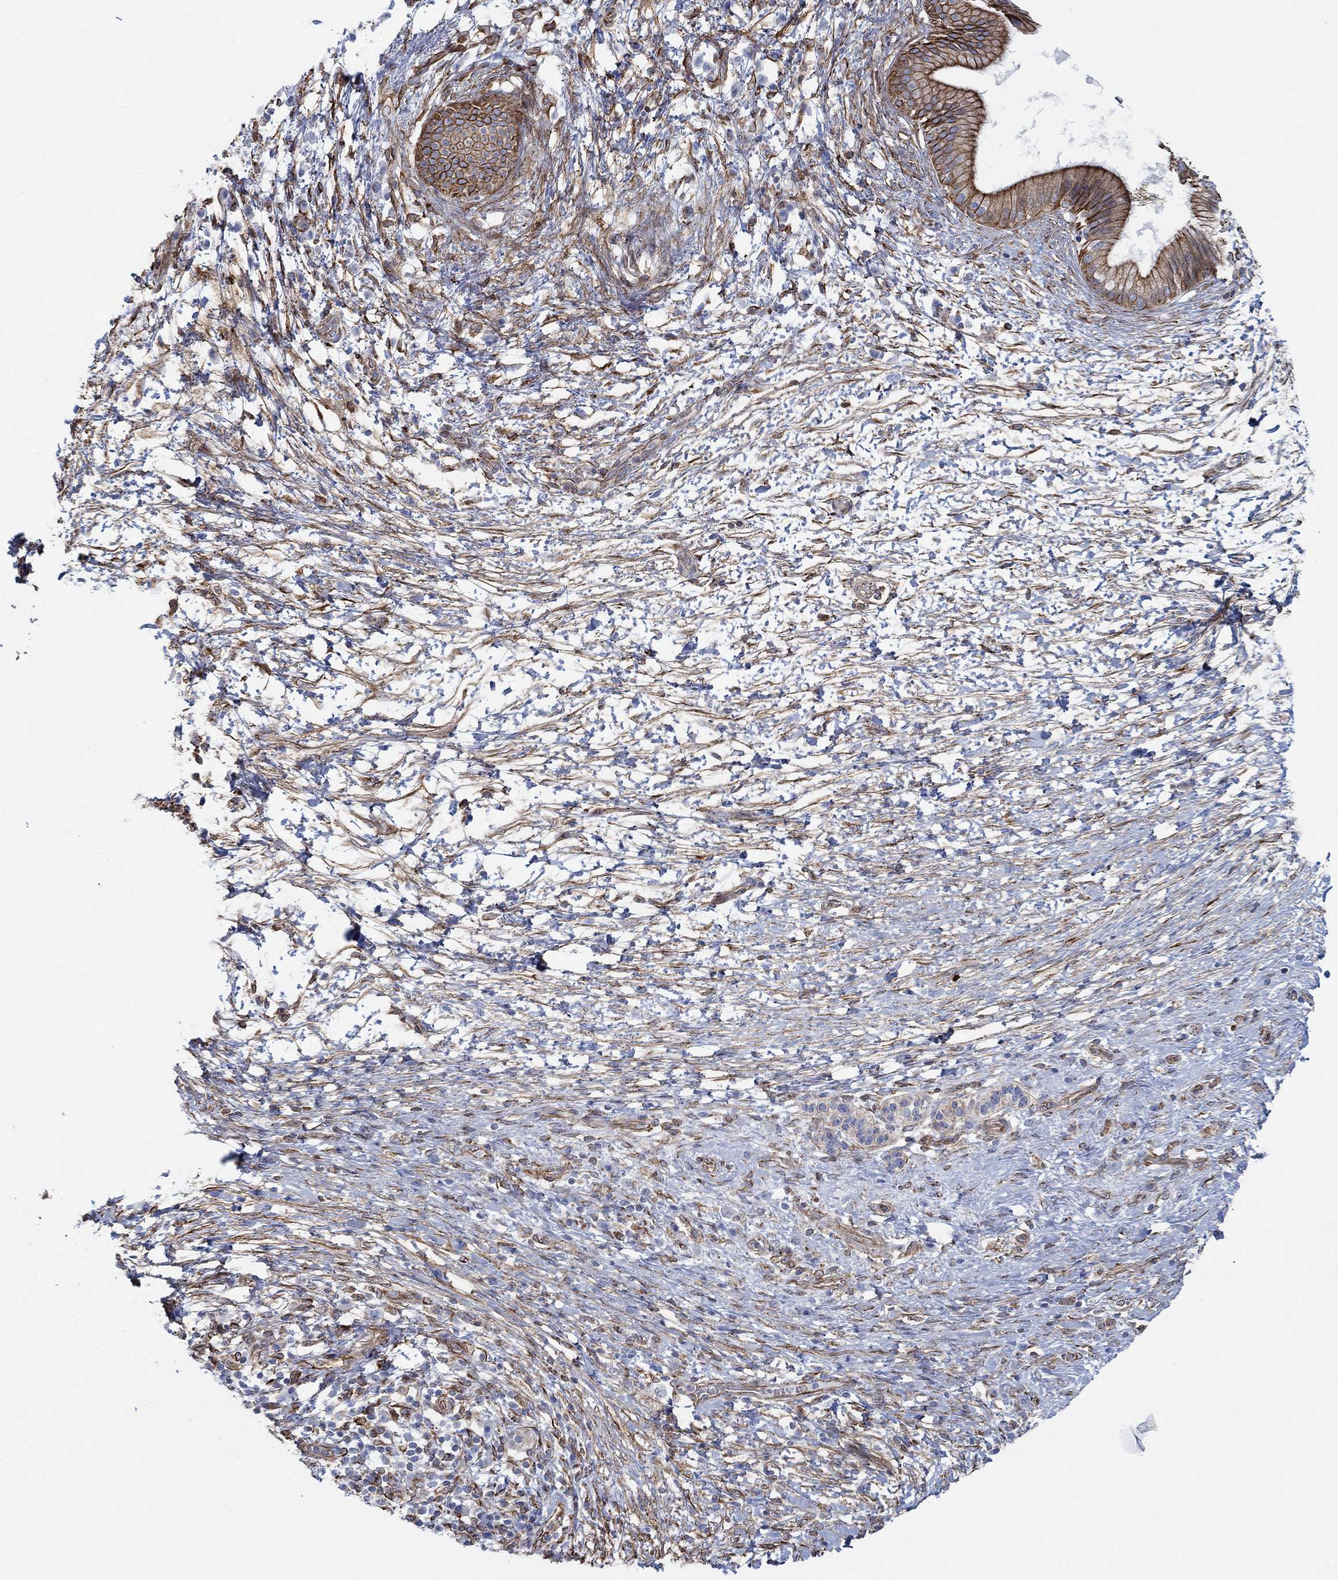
{"staining": {"intensity": "moderate", "quantity": "25%-75%", "location": "cytoplasmic/membranous"}, "tissue": "pancreatic cancer", "cell_type": "Tumor cells", "image_type": "cancer", "snomed": [{"axis": "morphology", "description": "Adenocarcinoma, NOS"}, {"axis": "topography", "description": "Pancreas"}], "caption": "Immunohistochemical staining of human pancreatic cancer reveals medium levels of moderate cytoplasmic/membranous protein positivity in approximately 25%-75% of tumor cells. Using DAB (brown) and hematoxylin (blue) stains, captured at high magnification using brightfield microscopy.", "gene": "STC2", "patient": {"sex": "female", "age": 72}}